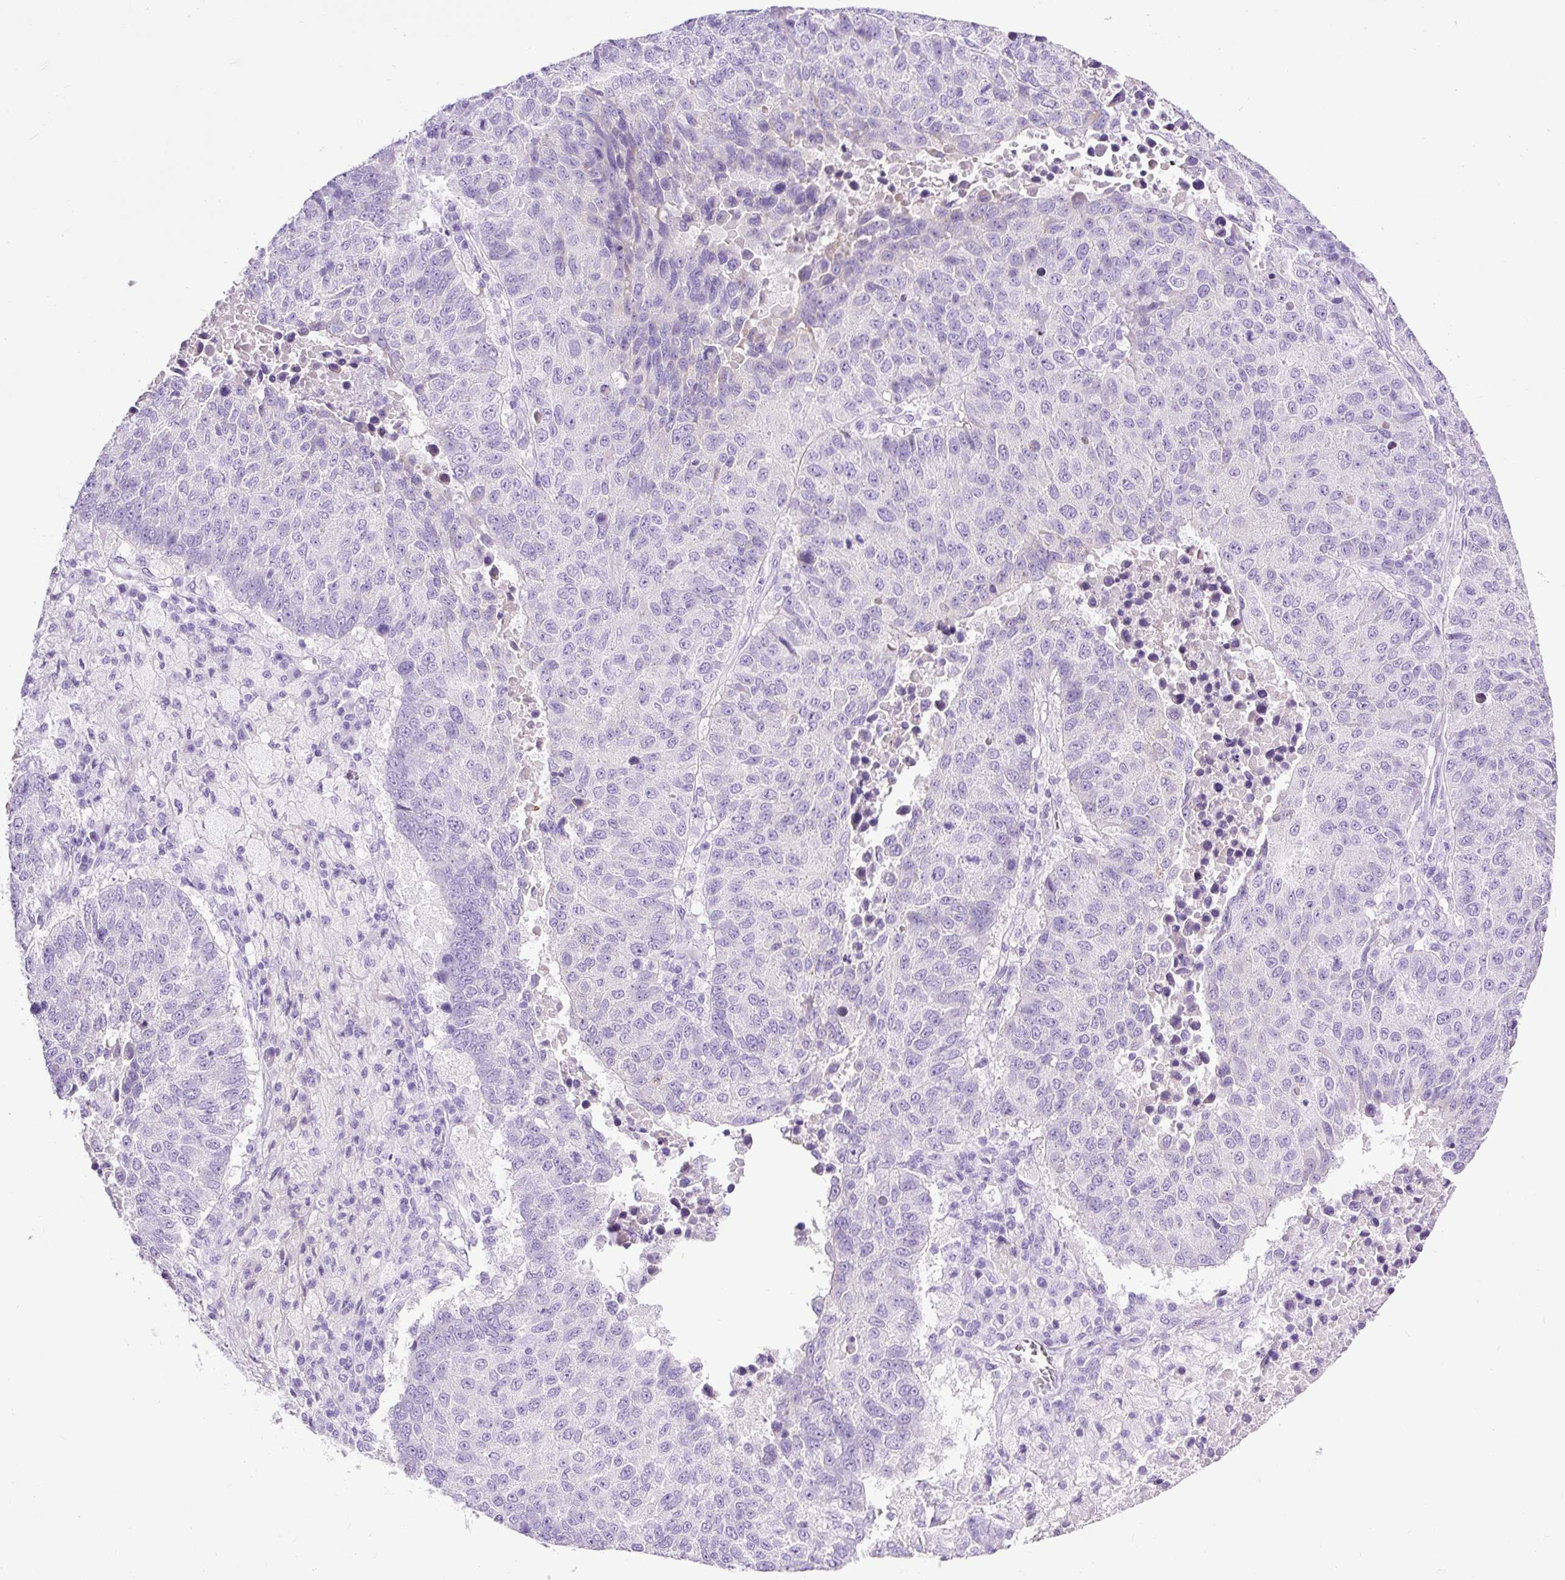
{"staining": {"intensity": "negative", "quantity": "none", "location": "none"}, "tissue": "lung cancer", "cell_type": "Tumor cells", "image_type": "cancer", "snomed": [{"axis": "morphology", "description": "Squamous cell carcinoma, NOS"}, {"axis": "topography", "description": "Lung"}], "caption": "Photomicrograph shows no significant protein staining in tumor cells of squamous cell carcinoma (lung).", "gene": "PDIA2", "patient": {"sex": "male", "age": 73}}